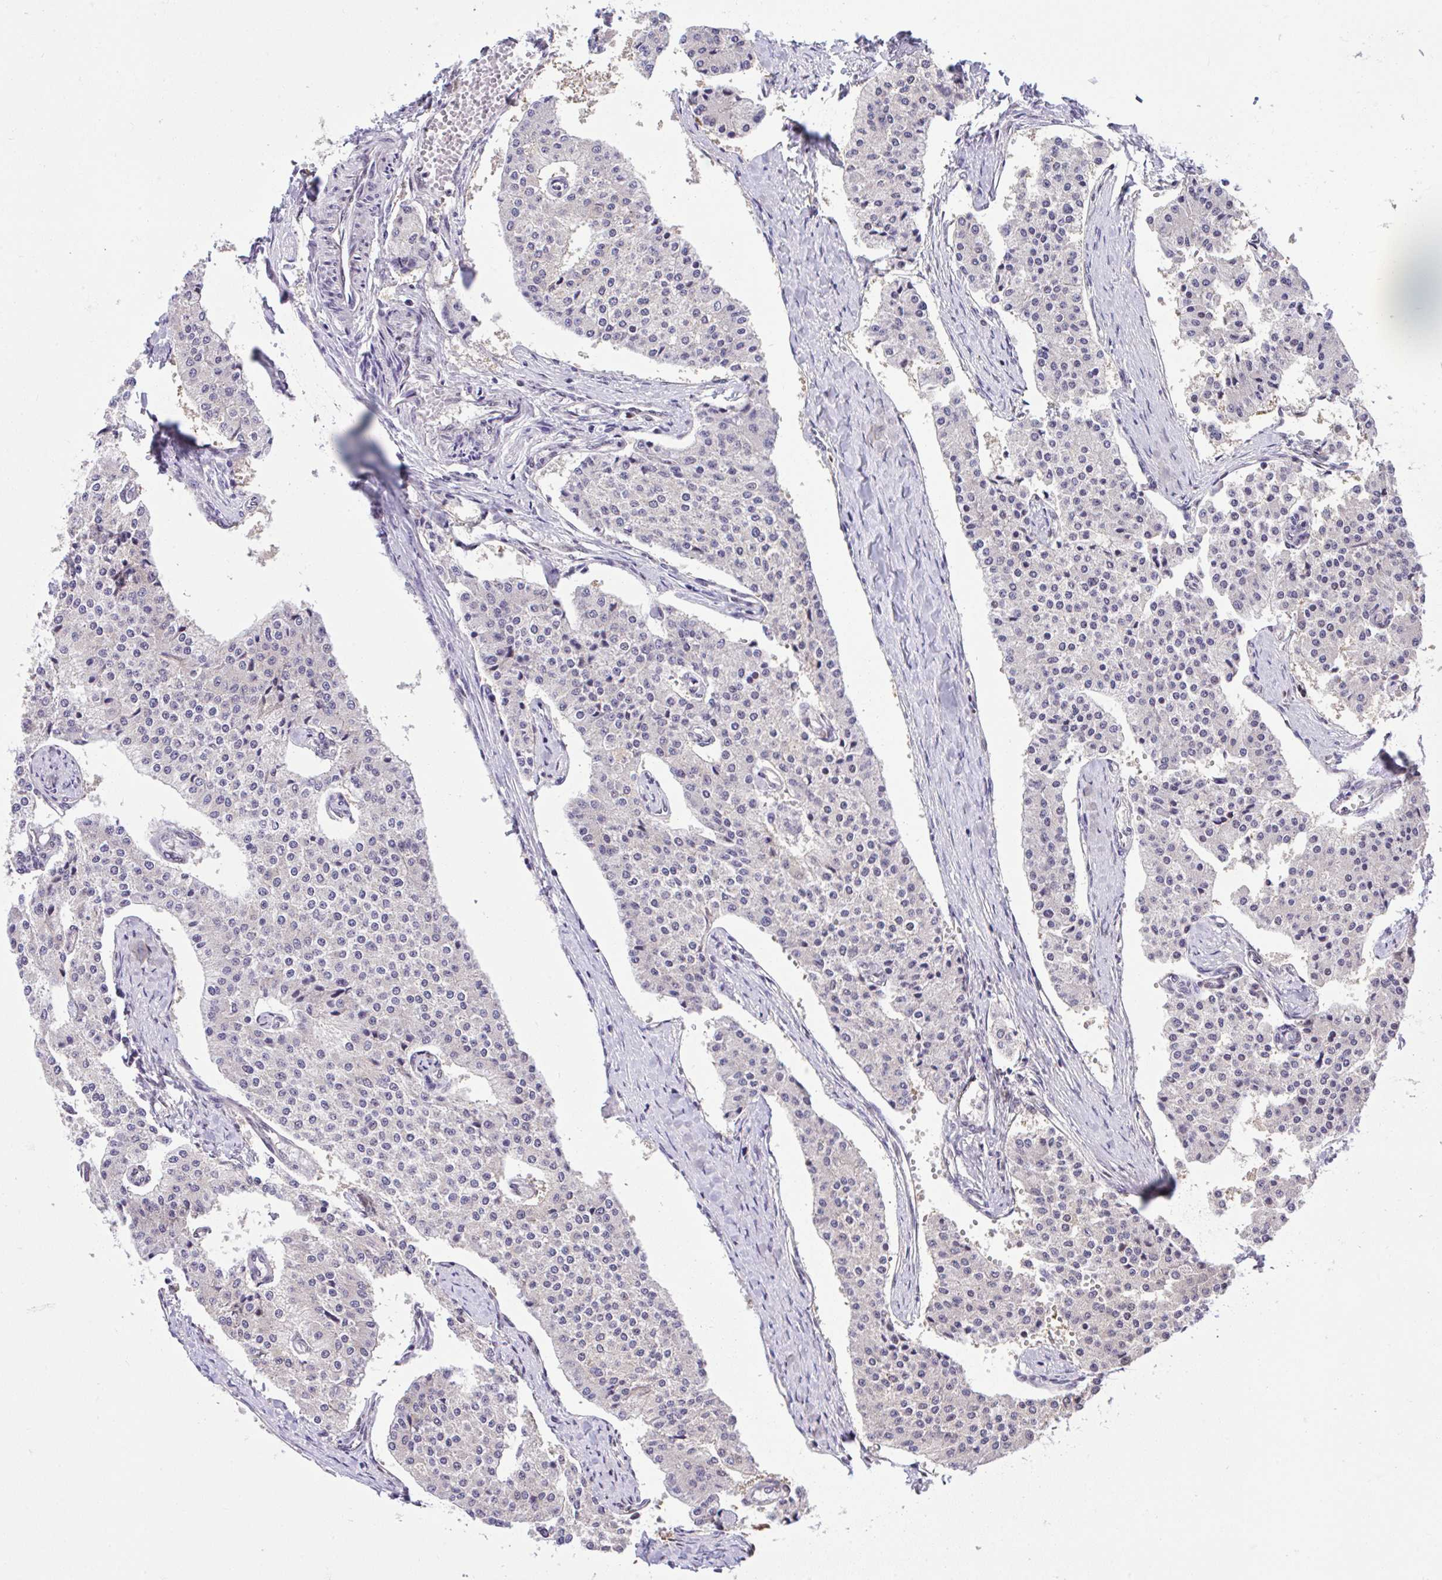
{"staining": {"intensity": "weak", "quantity": "<25%", "location": "cytoplasmic/membranous,nuclear"}, "tissue": "carcinoid", "cell_type": "Tumor cells", "image_type": "cancer", "snomed": [{"axis": "morphology", "description": "Carcinoid, malignant, NOS"}, {"axis": "topography", "description": "Colon"}], "caption": "Immunohistochemical staining of human carcinoid shows no significant staining in tumor cells.", "gene": "GLIS3", "patient": {"sex": "female", "age": 52}}